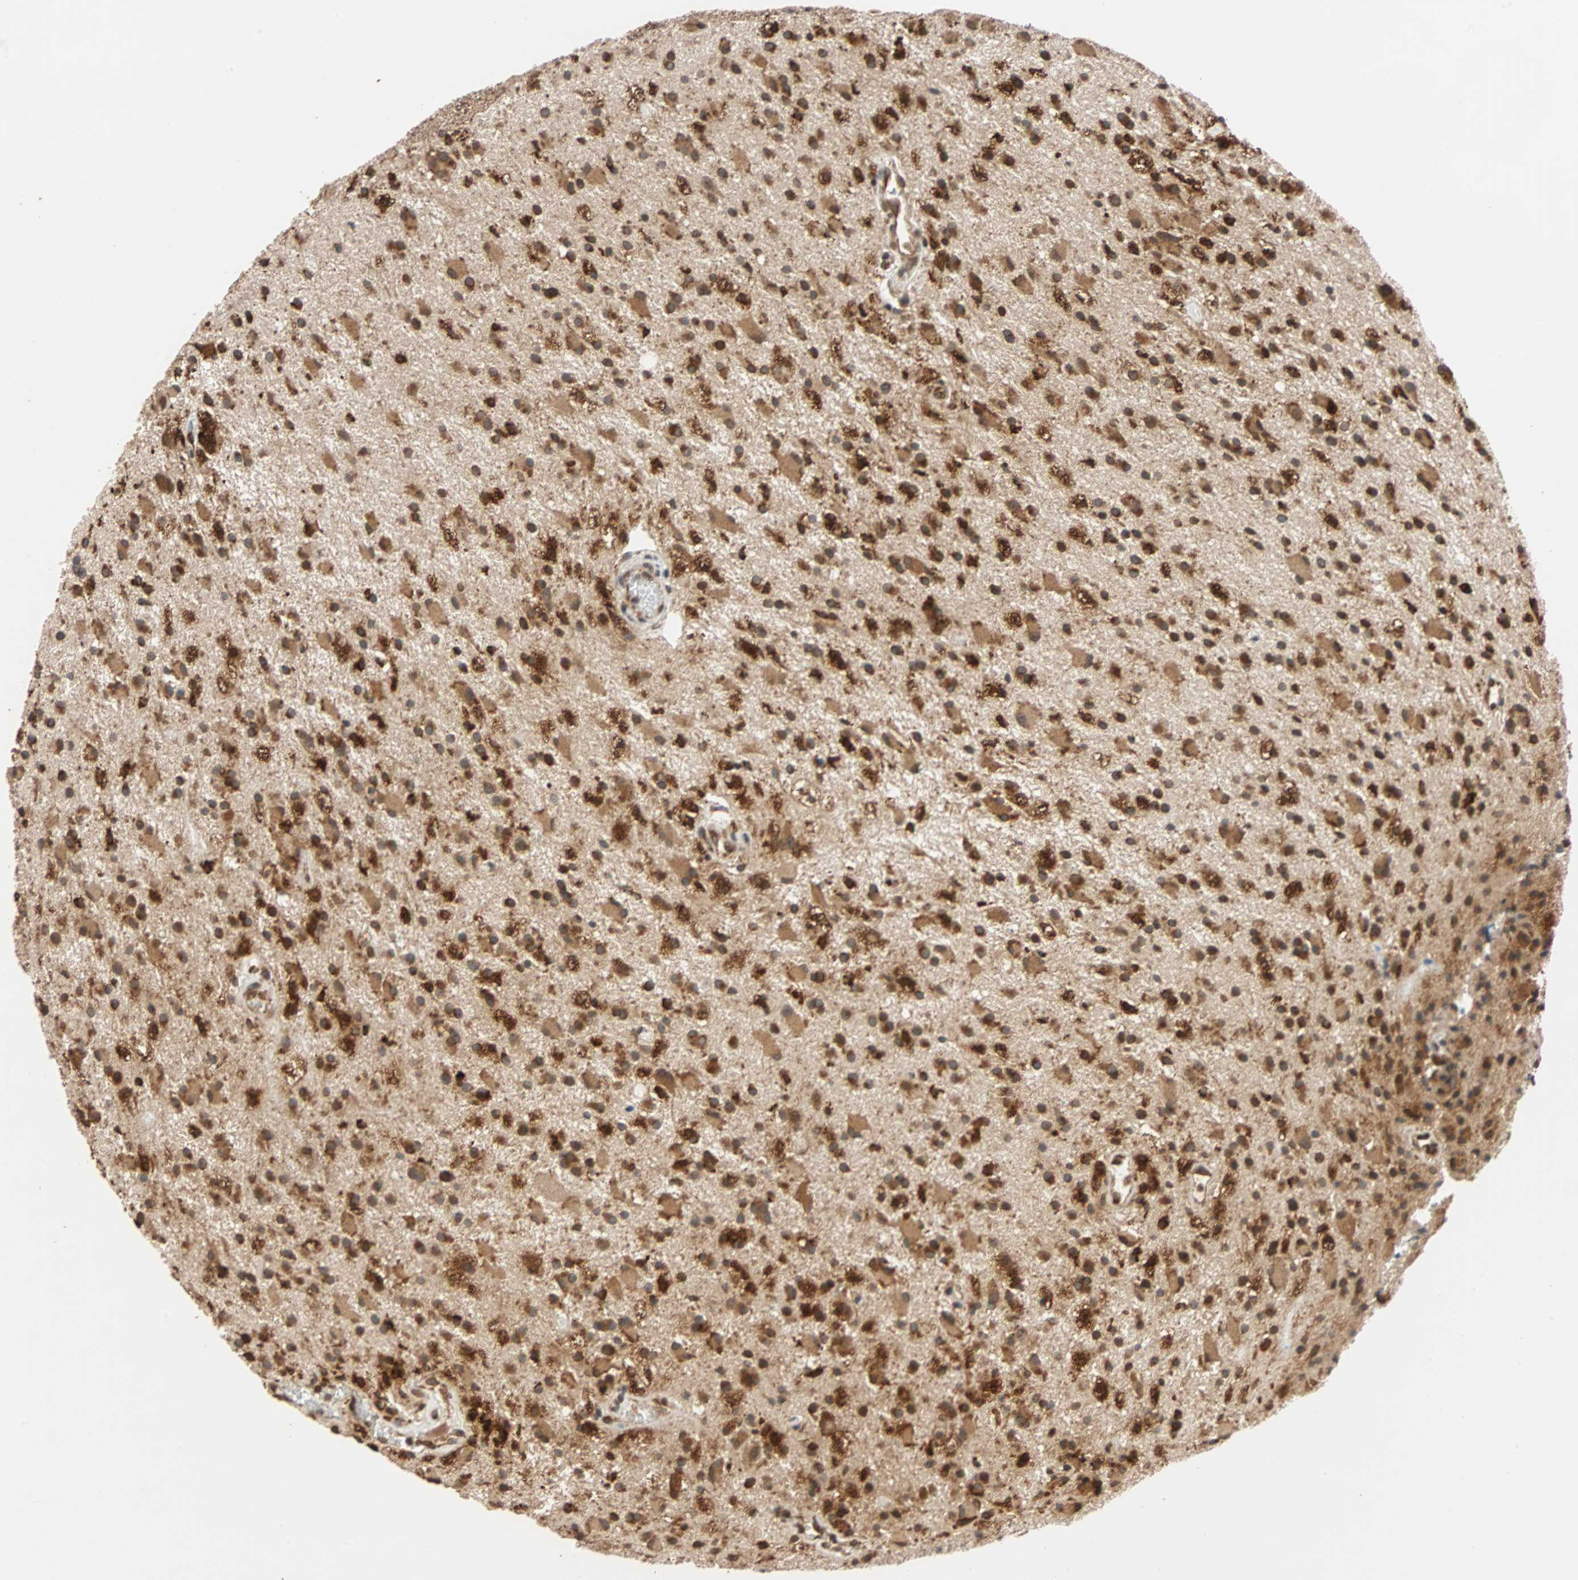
{"staining": {"intensity": "strong", "quantity": ">75%", "location": "cytoplasmic/membranous,nuclear"}, "tissue": "glioma", "cell_type": "Tumor cells", "image_type": "cancer", "snomed": [{"axis": "morphology", "description": "Glioma, malignant, Low grade"}, {"axis": "topography", "description": "Brain"}], "caption": "There is high levels of strong cytoplasmic/membranous and nuclear positivity in tumor cells of glioma, as demonstrated by immunohistochemical staining (brown color).", "gene": "AUP1", "patient": {"sex": "male", "age": 58}}